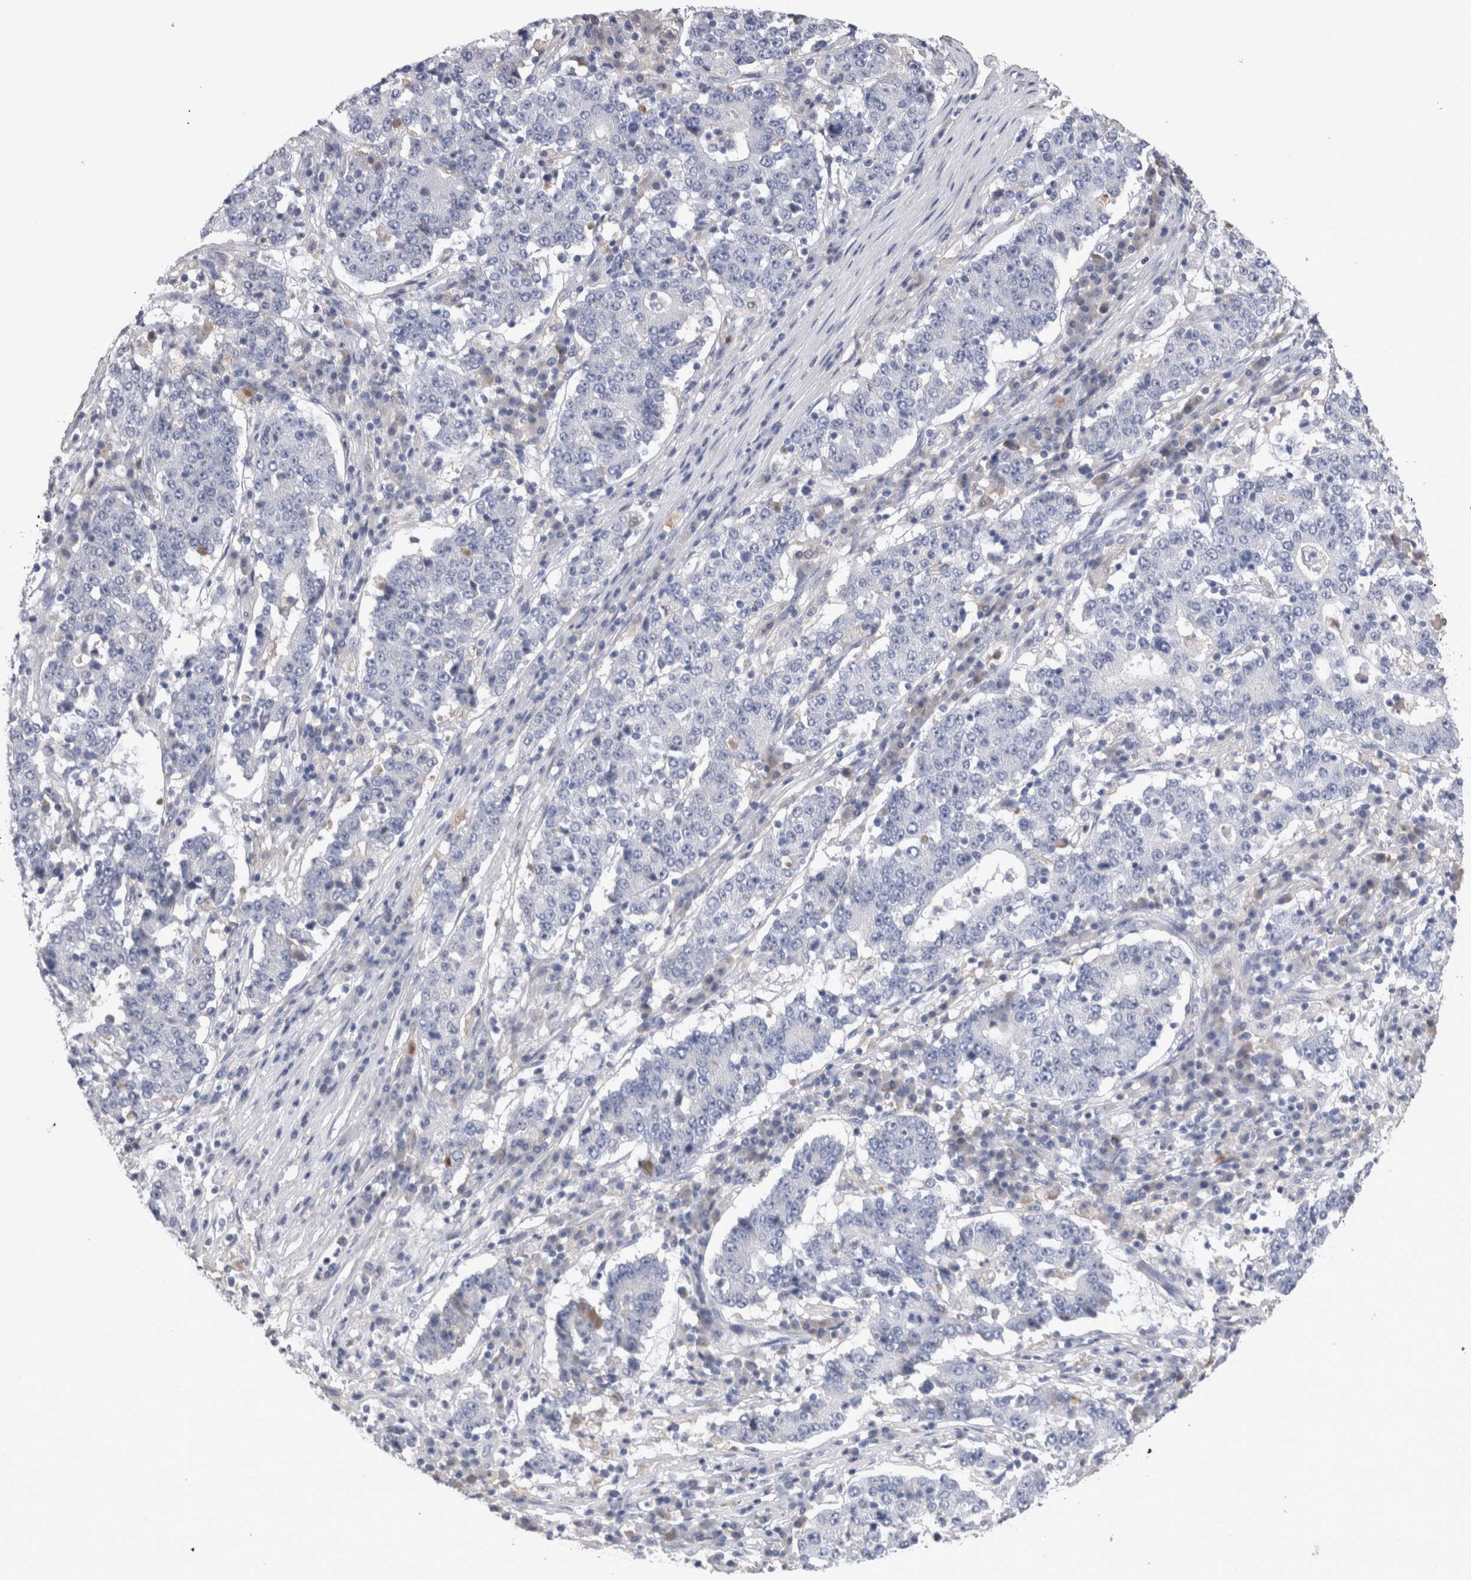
{"staining": {"intensity": "negative", "quantity": "none", "location": "none"}, "tissue": "stomach cancer", "cell_type": "Tumor cells", "image_type": "cancer", "snomed": [{"axis": "morphology", "description": "Adenocarcinoma, NOS"}, {"axis": "topography", "description": "Stomach"}], "caption": "IHC histopathology image of neoplastic tissue: human stomach adenocarcinoma stained with DAB (3,3'-diaminobenzidine) shows no significant protein positivity in tumor cells.", "gene": "REG1A", "patient": {"sex": "male", "age": 59}}